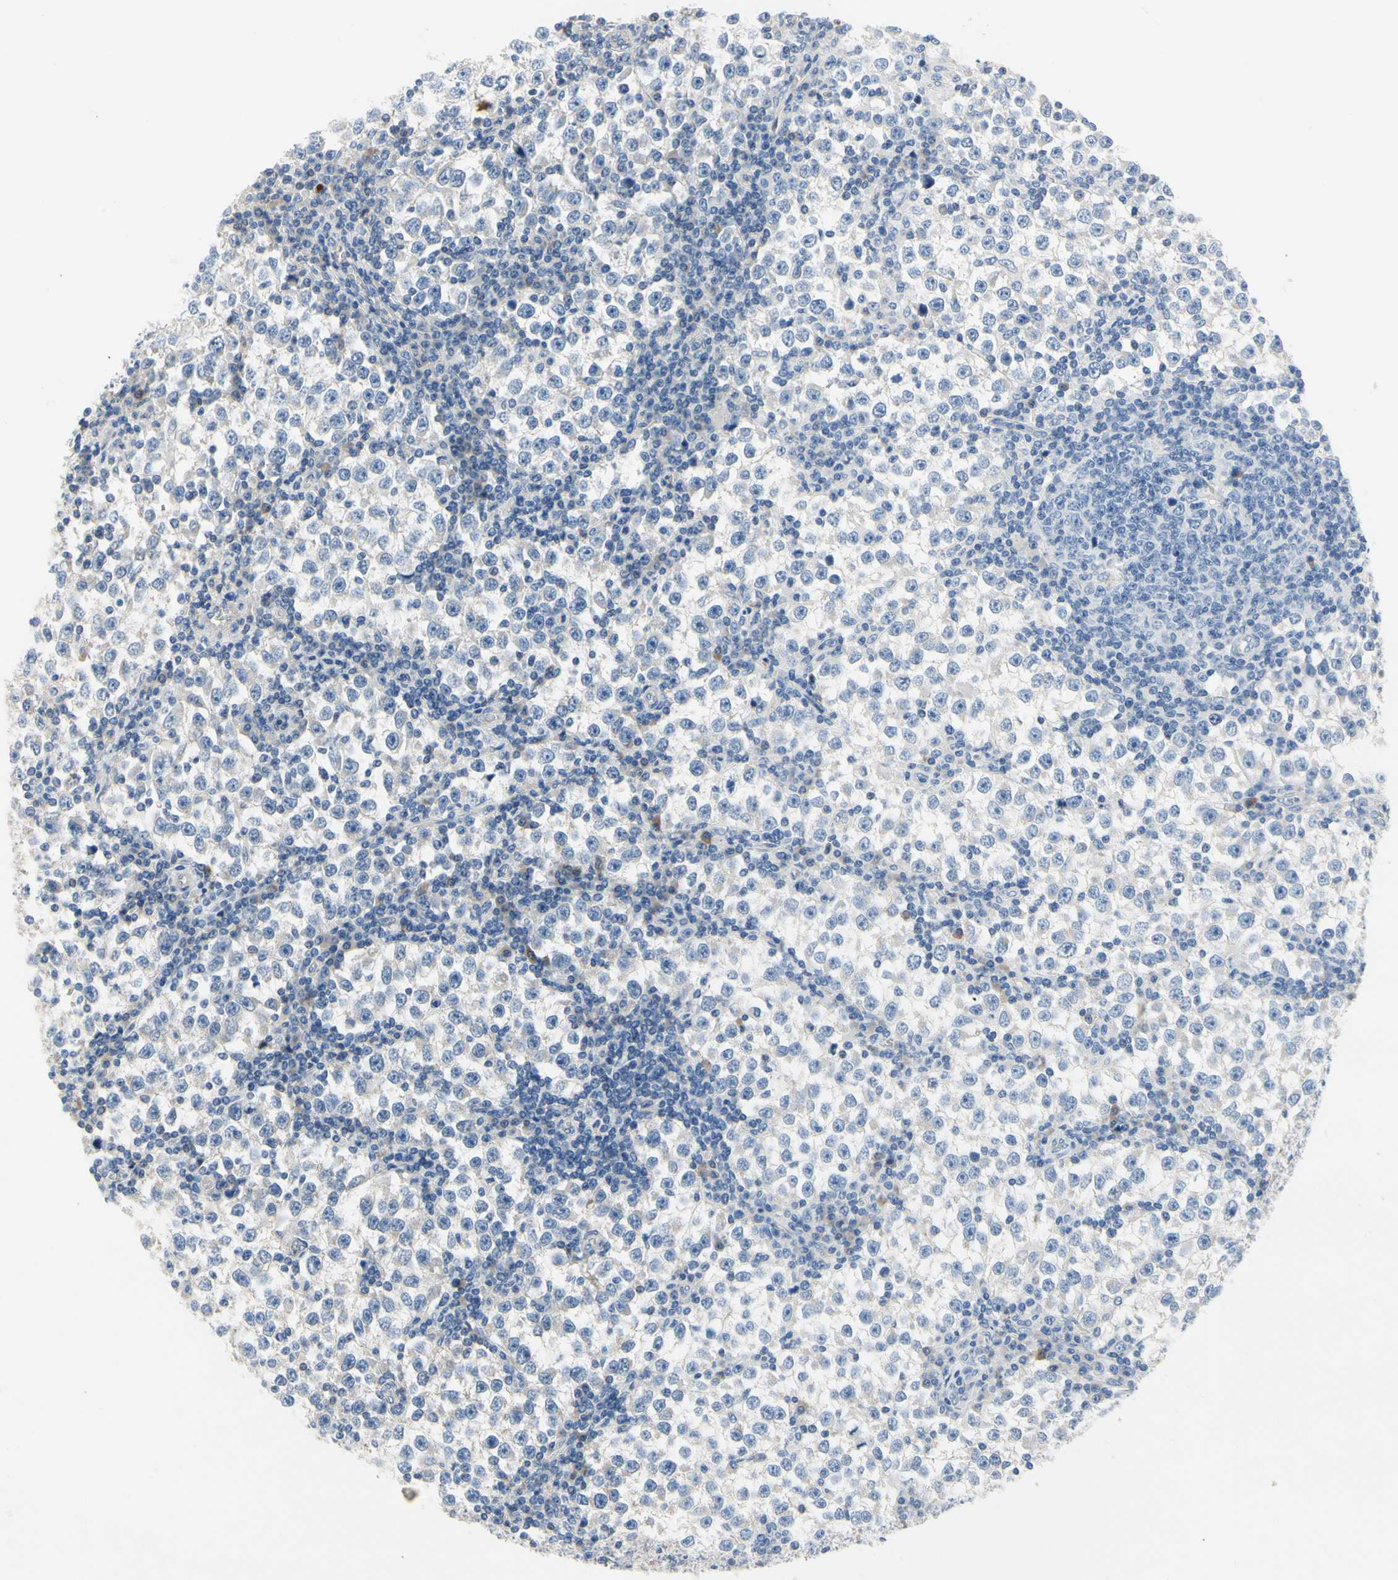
{"staining": {"intensity": "negative", "quantity": "none", "location": "none"}, "tissue": "testis cancer", "cell_type": "Tumor cells", "image_type": "cancer", "snomed": [{"axis": "morphology", "description": "Seminoma, NOS"}, {"axis": "topography", "description": "Testis"}], "caption": "A high-resolution histopathology image shows immunohistochemistry (IHC) staining of seminoma (testis), which displays no significant positivity in tumor cells. (Brightfield microscopy of DAB (3,3'-diaminobenzidine) immunohistochemistry (IHC) at high magnification).", "gene": "CA14", "patient": {"sex": "male", "age": 65}}